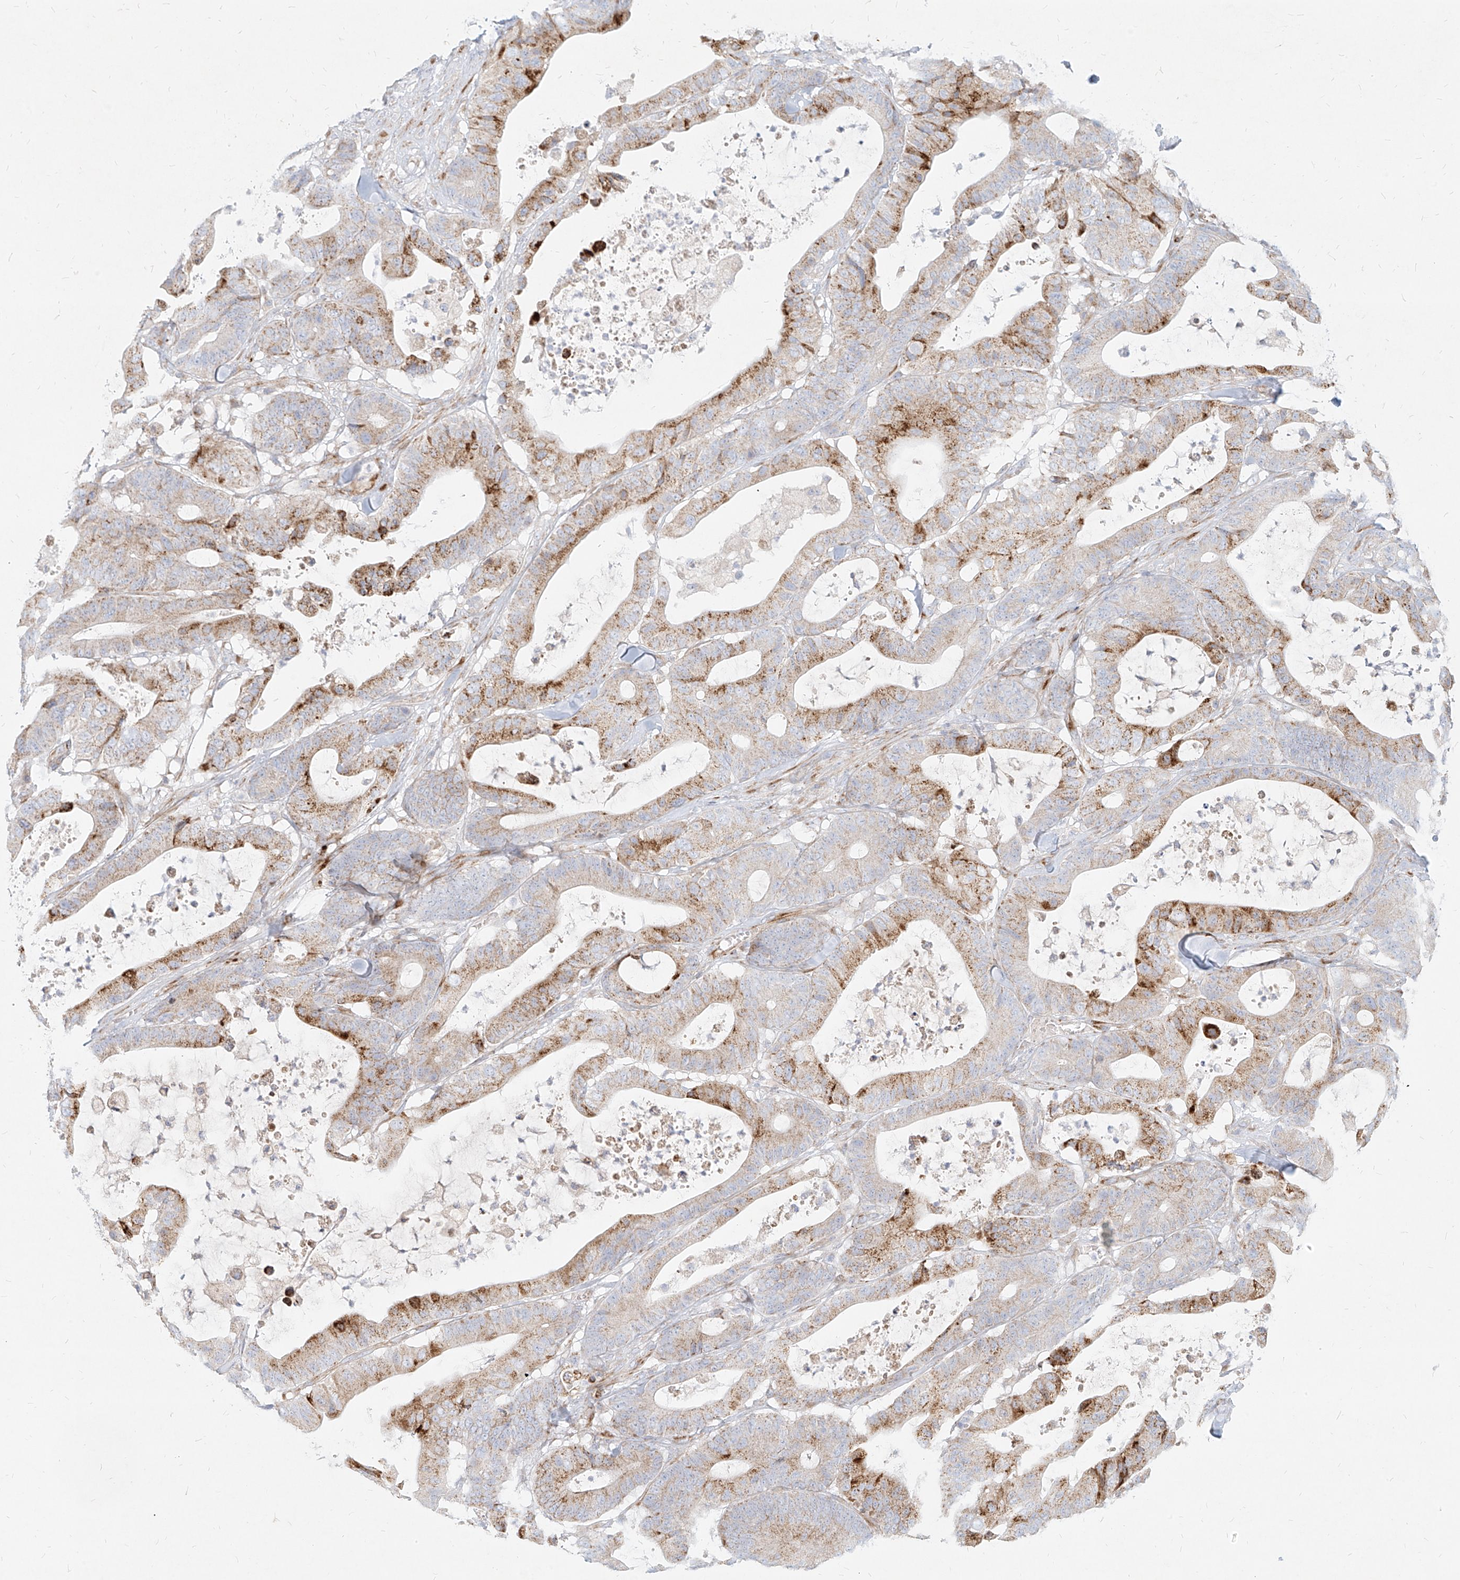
{"staining": {"intensity": "moderate", "quantity": ">75%", "location": "cytoplasmic/membranous"}, "tissue": "colorectal cancer", "cell_type": "Tumor cells", "image_type": "cancer", "snomed": [{"axis": "morphology", "description": "Adenocarcinoma, NOS"}, {"axis": "topography", "description": "Colon"}], "caption": "Protein expression analysis of human colorectal cancer reveals moderate cytoplasmic/membranous positivity in approximately >75% of tumor cells.", "gene": "MTX2", "patient": {"sex": "female", "age": 84}}